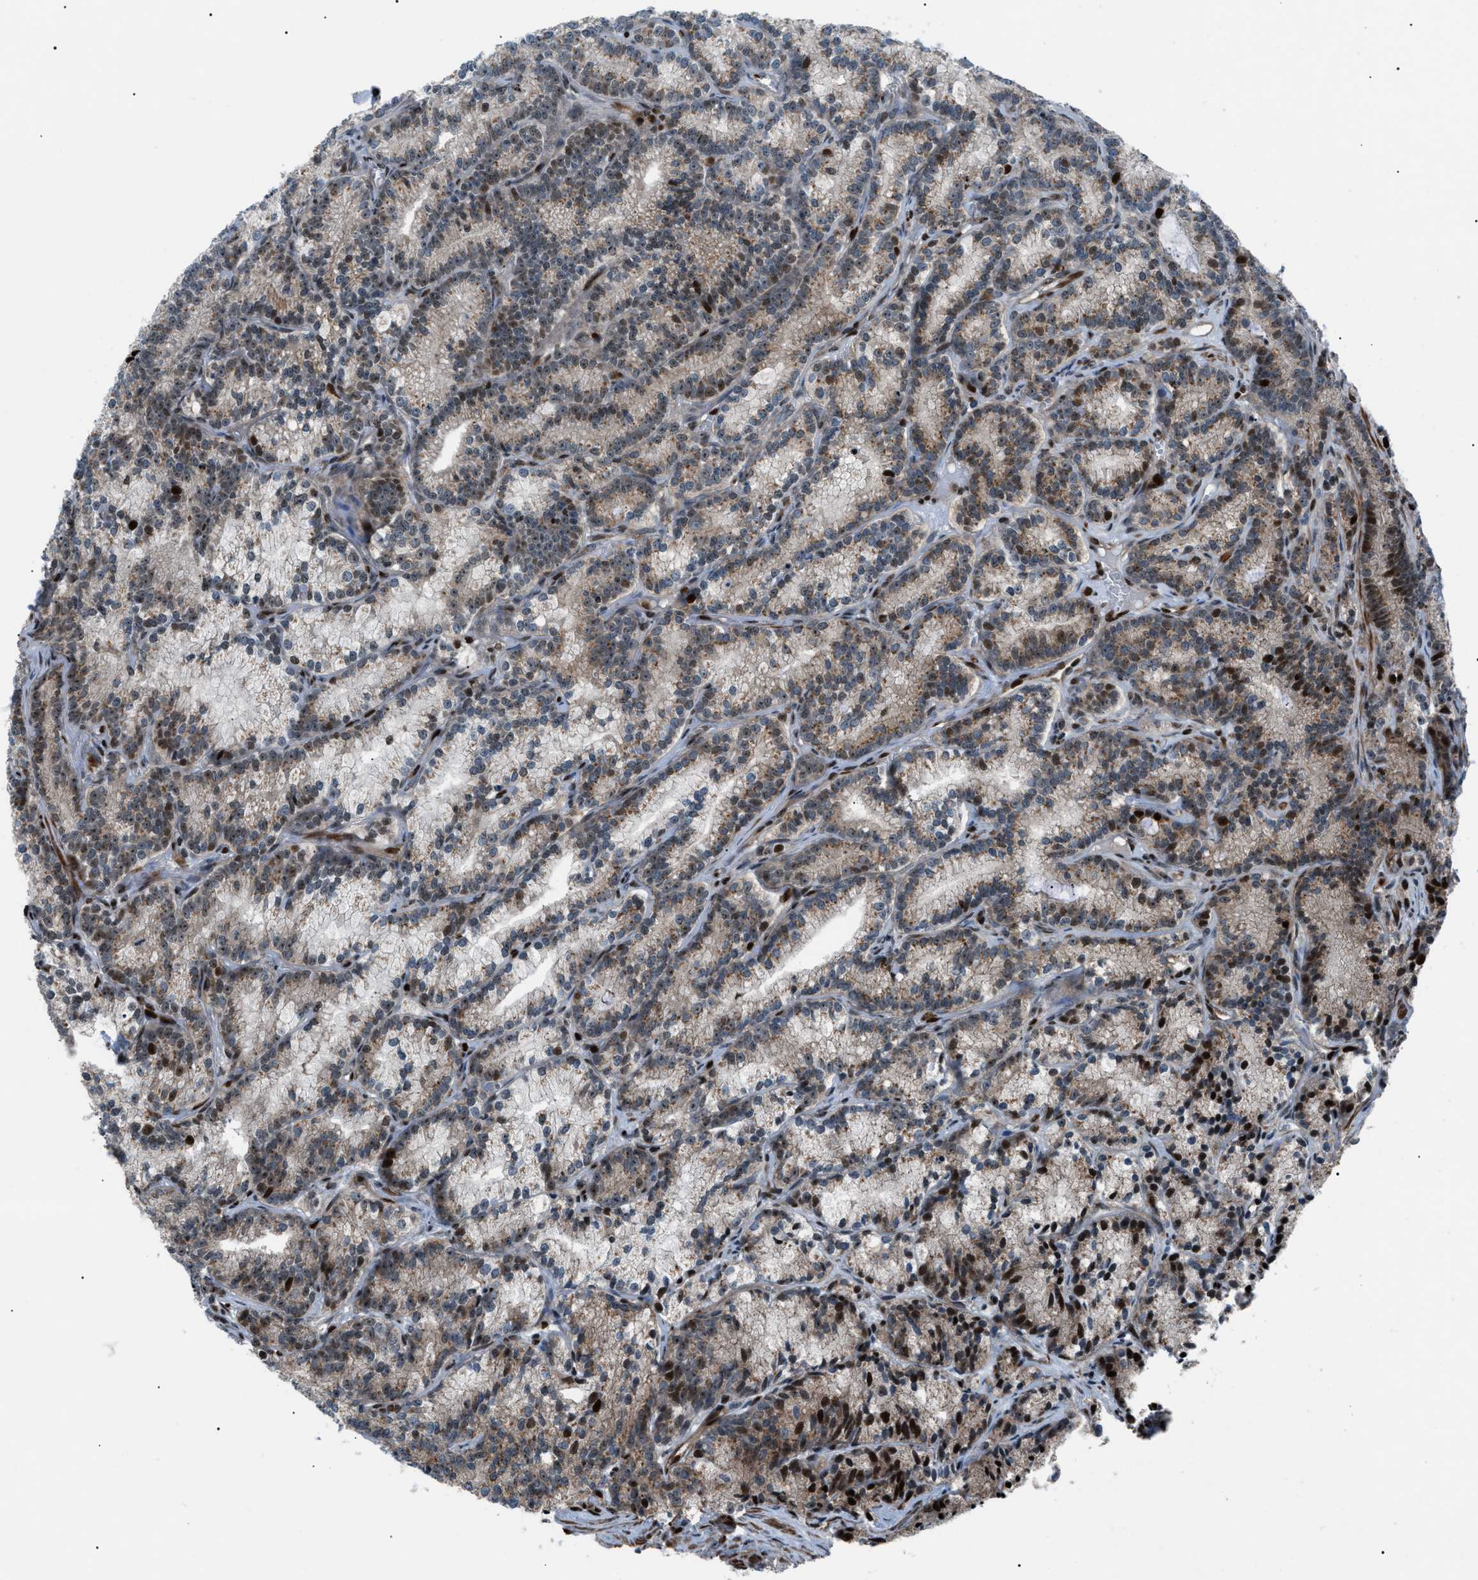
{"staining": {"intensity": "moderate", "quantity": "25%-75%", "location": "cytoplasmic/membranous,nuclear"}, "tissue": "prostate cancer", "cell_type": "Tumor cells", "image_type": "cancer", "snomed": [{"axis": "morphology", "description": "Adenocarcinoma, Low grade"}, {"axis": "topography", "description": "Prostate"}], "caption": "Immunohistochemical staining of human prostate cancer reveals medium levels of moderate cytoplasmic/membranous and nuclear protein staining in approximately 25%-75% of tumor cells. The staining is performed using DAB brown chromogen to label protein expression. The nuclei are counter-stained blue using hematoxylin.", "gene": "PRKX", "patient": {"sex": "male", "age": 89}}